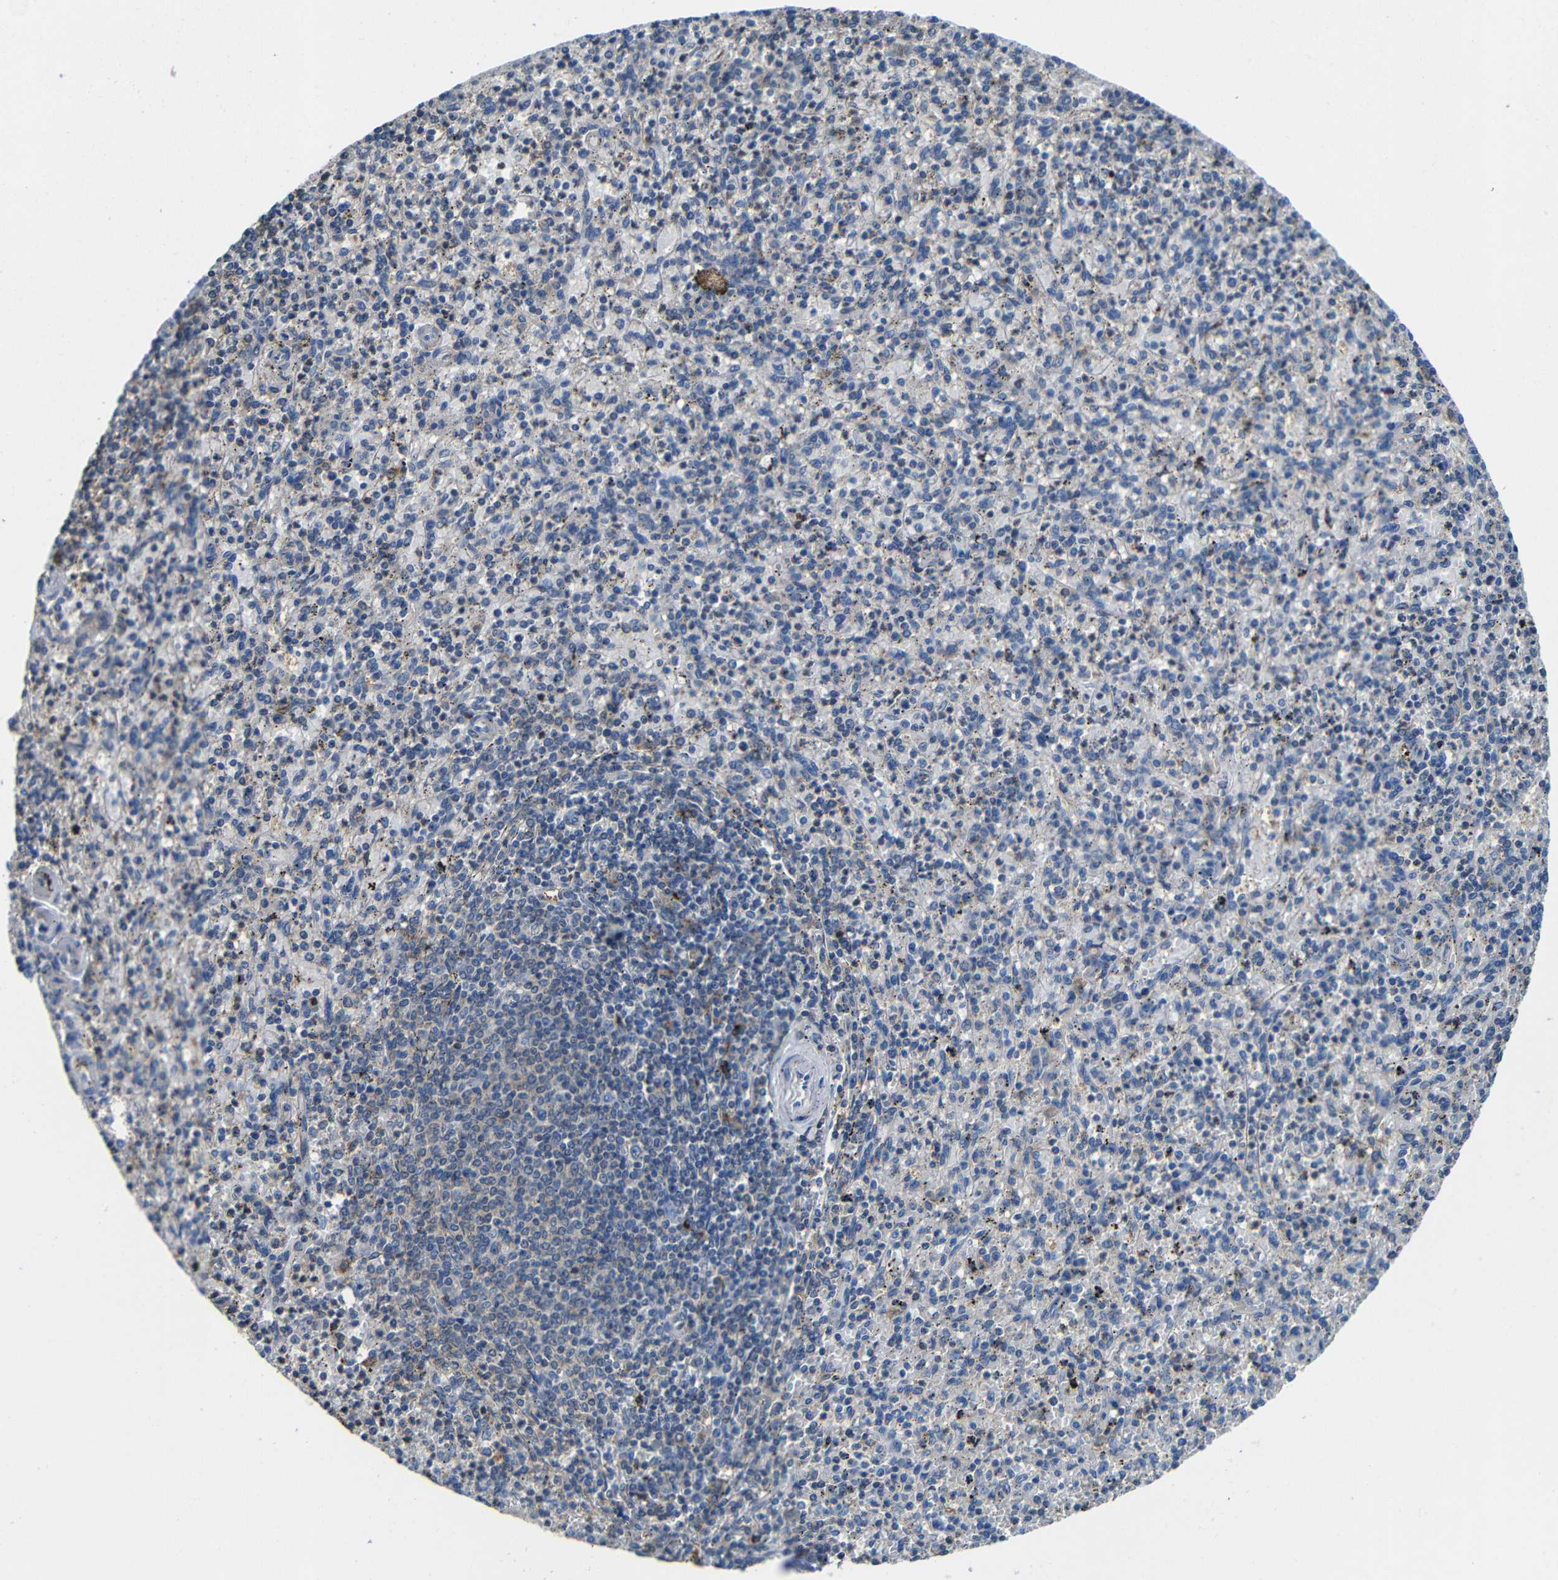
{"staining": {"intensity": "weak", "quantity": "25%-75%", "location": "cytoplasmic/membranous"}, "tissue": "spleen", "cell_type": "Cells in red pulp", "image_type": "normal", "snomed": [{"axis": "morphology", "description": "Normal tissue, NOS"}, {"axis": "topography", "description": "Spleen"}], "caption": "A high-resolution image shows IHC staining of normal spleen, which reveals weak cytoplasmic/membranous staining in approximately 25%-75% of cells in red pulp.", "gene": "GDI1", "patient": {"sex": "male", "age": 72}}